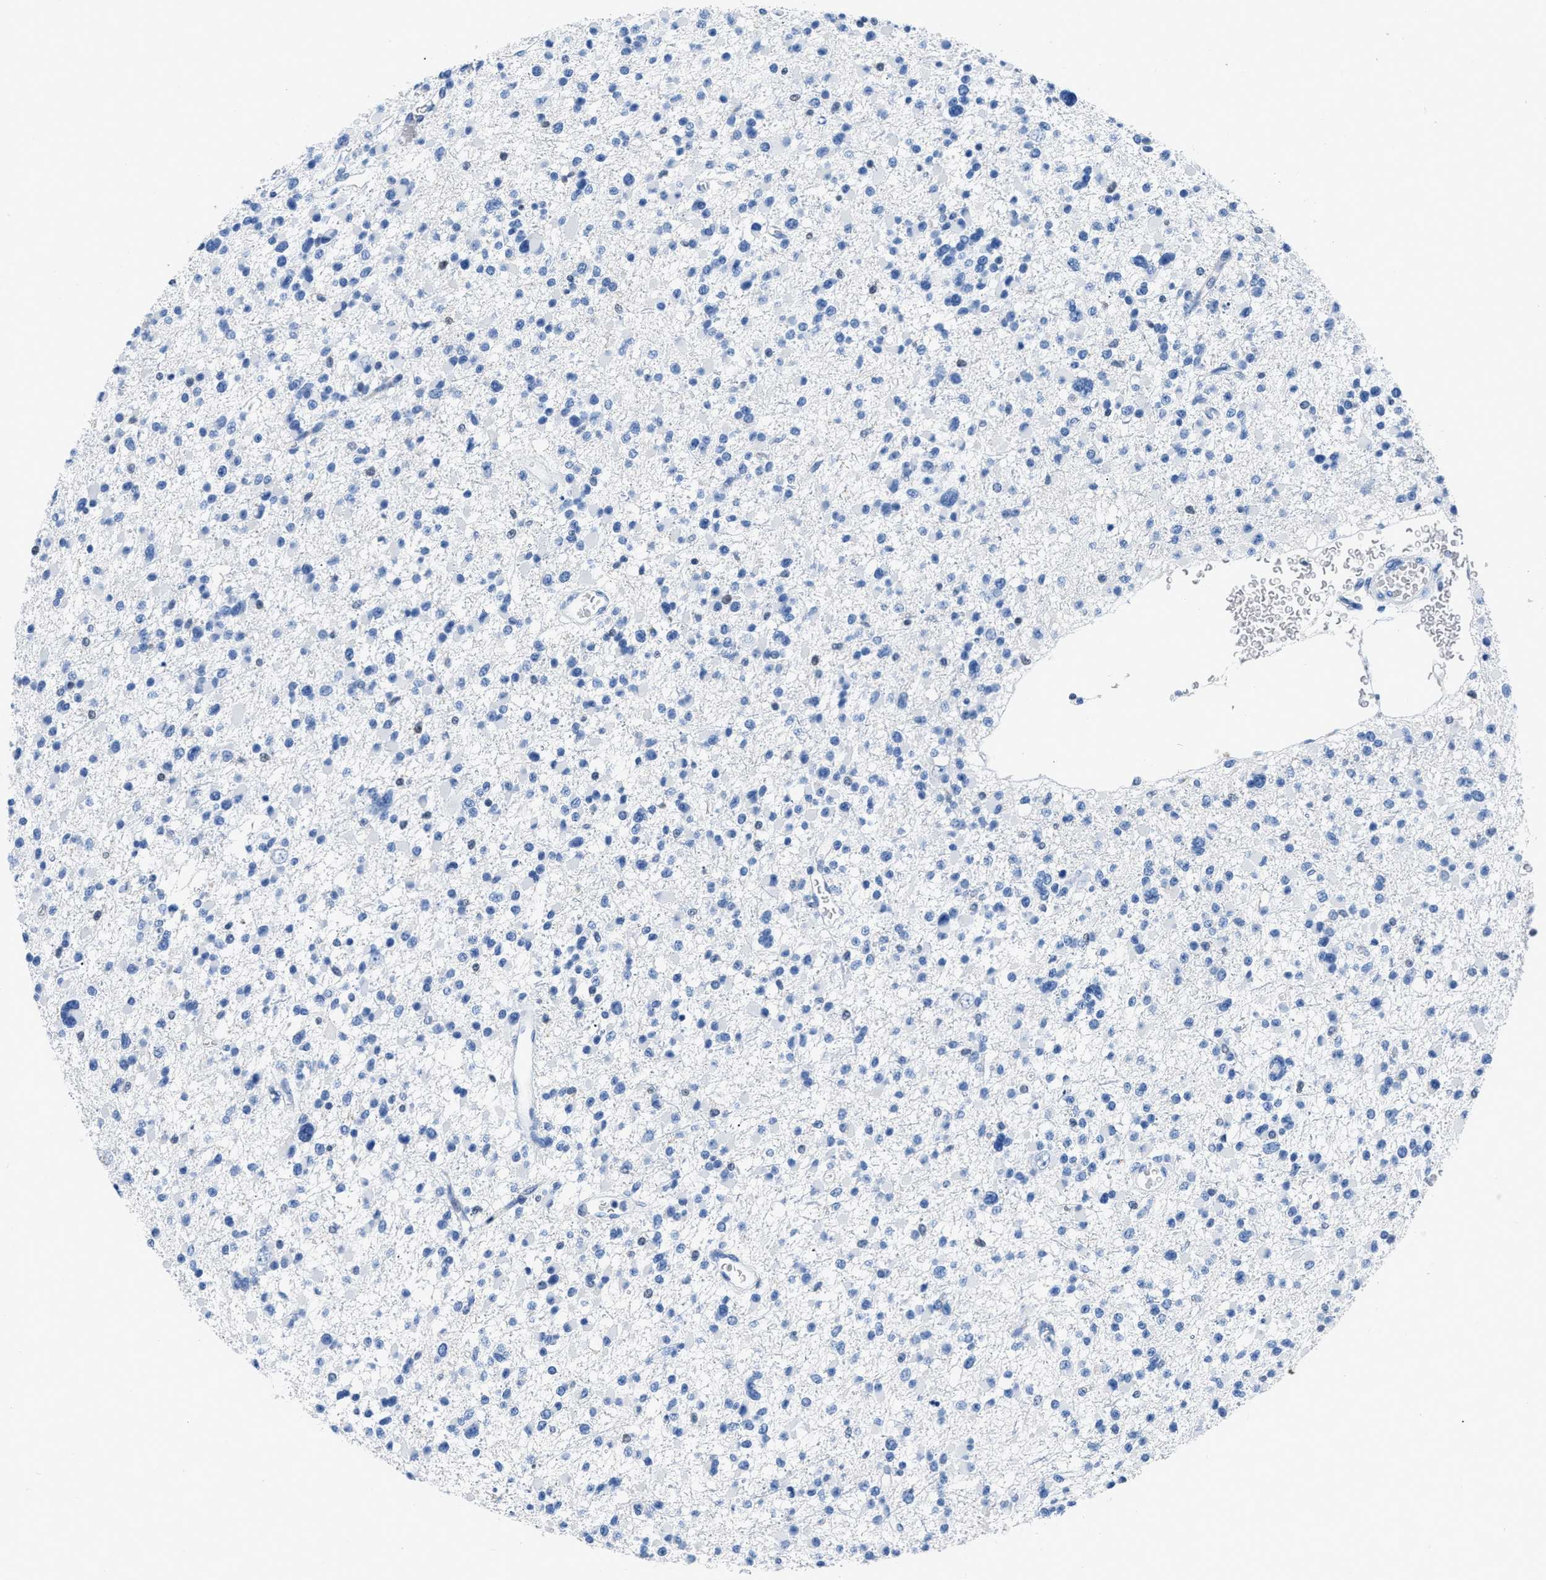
{"staining": {"intensity": "negative", "quantity": "none", "location": "none"}, "tissue": "glioma", "cell_type": "Tumor cells", "image_type": "cancer", "snomed": [{"axis": "morphology", "description": "Glioma, malignant, Low grade"}, {"axis": "topography", "description": "Brain"}], "caption": "This is a photomicrograph of immunohistochemistry (IHC) staining of malignant glioma (low-grade), which shows no staining in tumor cells.", "gene": "NFATC2", "patient": {"sex": "female", "age": 22}}